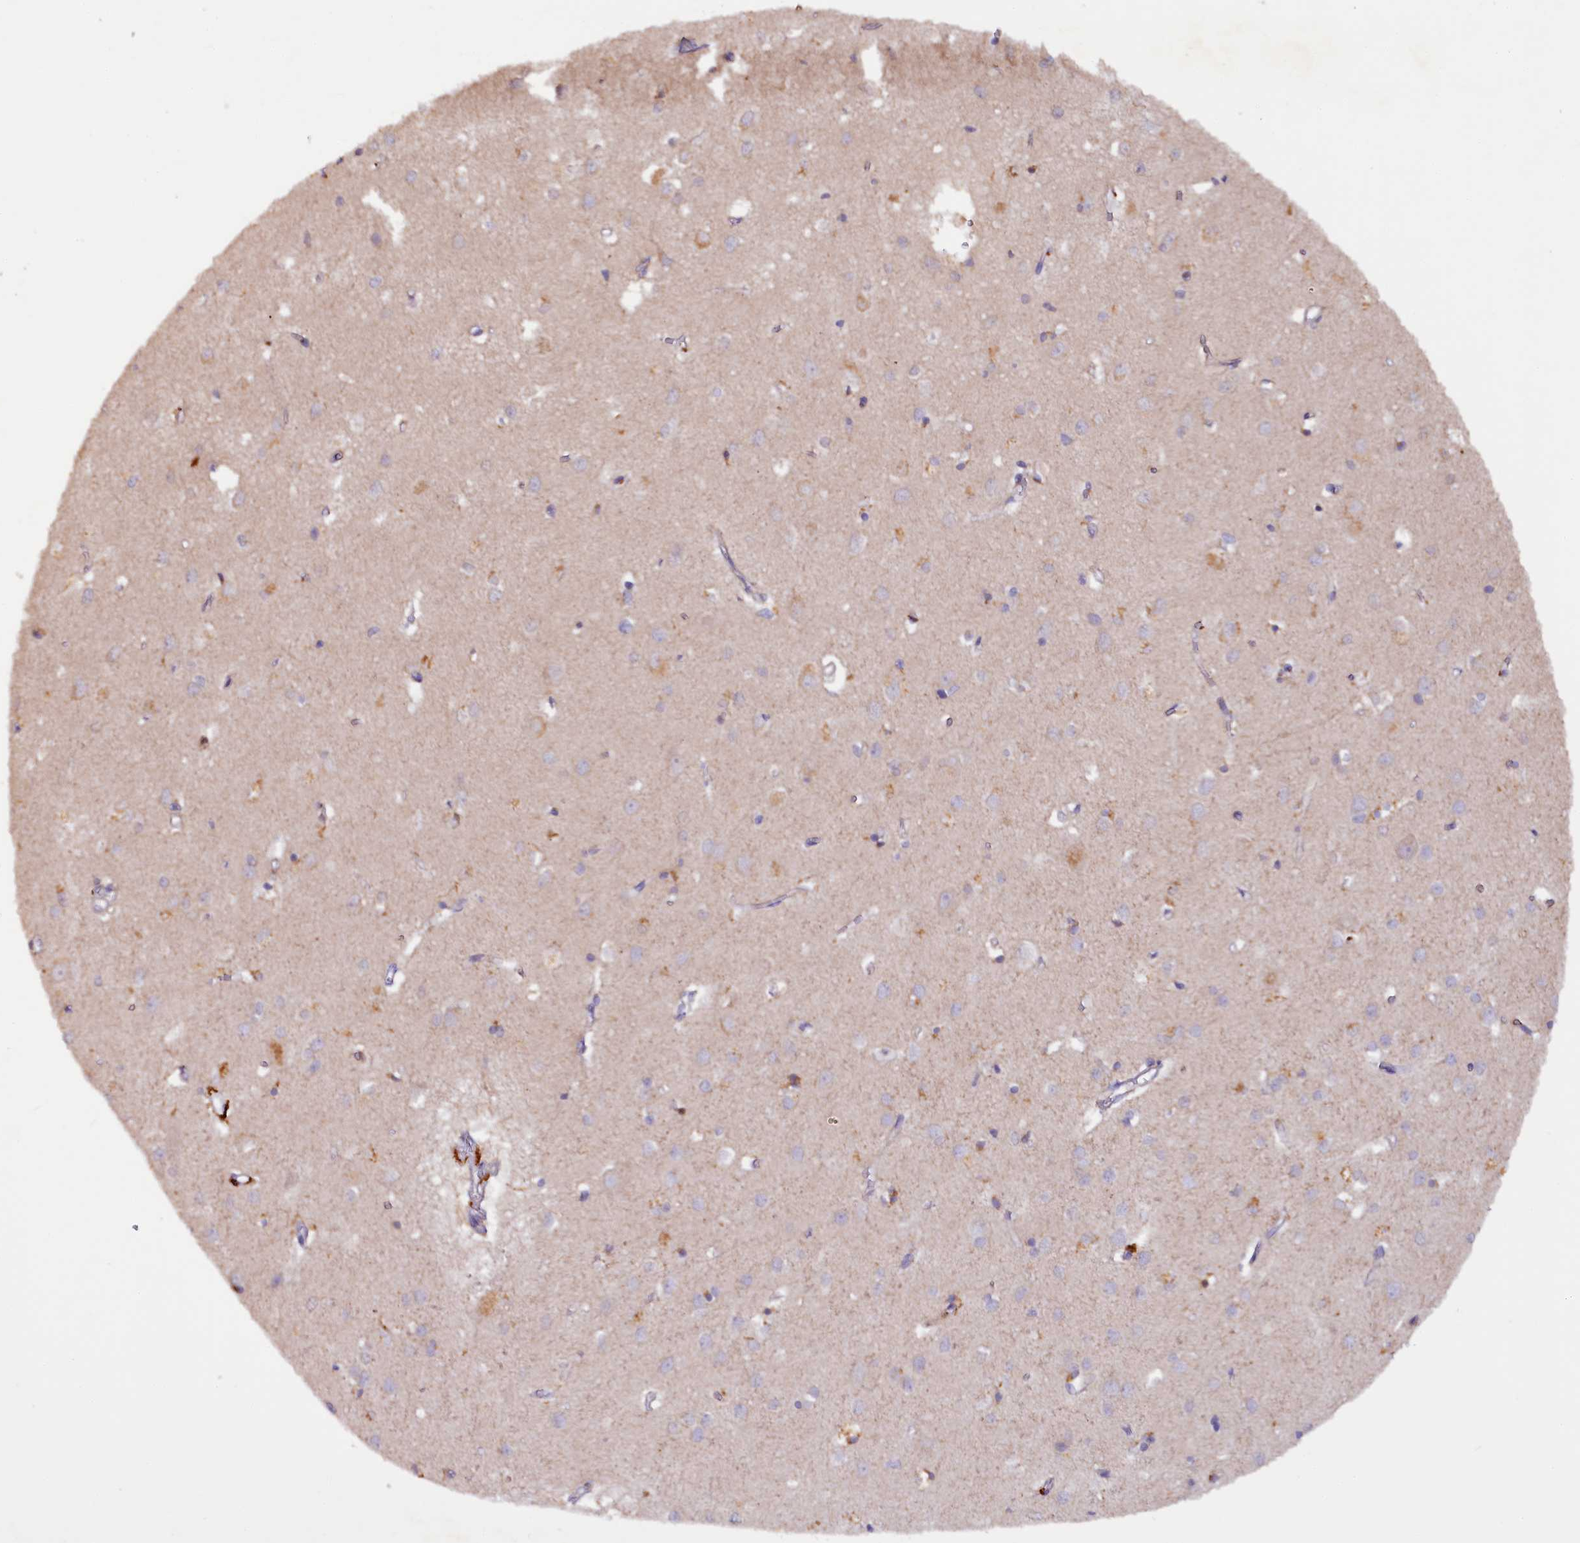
{"staining": {"intensity": "negative", "quantity": "none", "location": "none"}, "tissue": "cerebral cortex", "cell_type": "Endothelial cells", "image_type": "normal", "snomed": [{"axis": "morphology", "description": "Normal tissue, NOS"}, {"axis": "topography", "description": "Cerebral cortex"}], "caption": "A high-resolution micrograph shows immunohistochemistry (IHC) staining of normal cerebral cortex, which shows no significant staining in endothelial cells.", "gene": "ETFBKMT", "patient": {"sex": "female", "age": 64}}